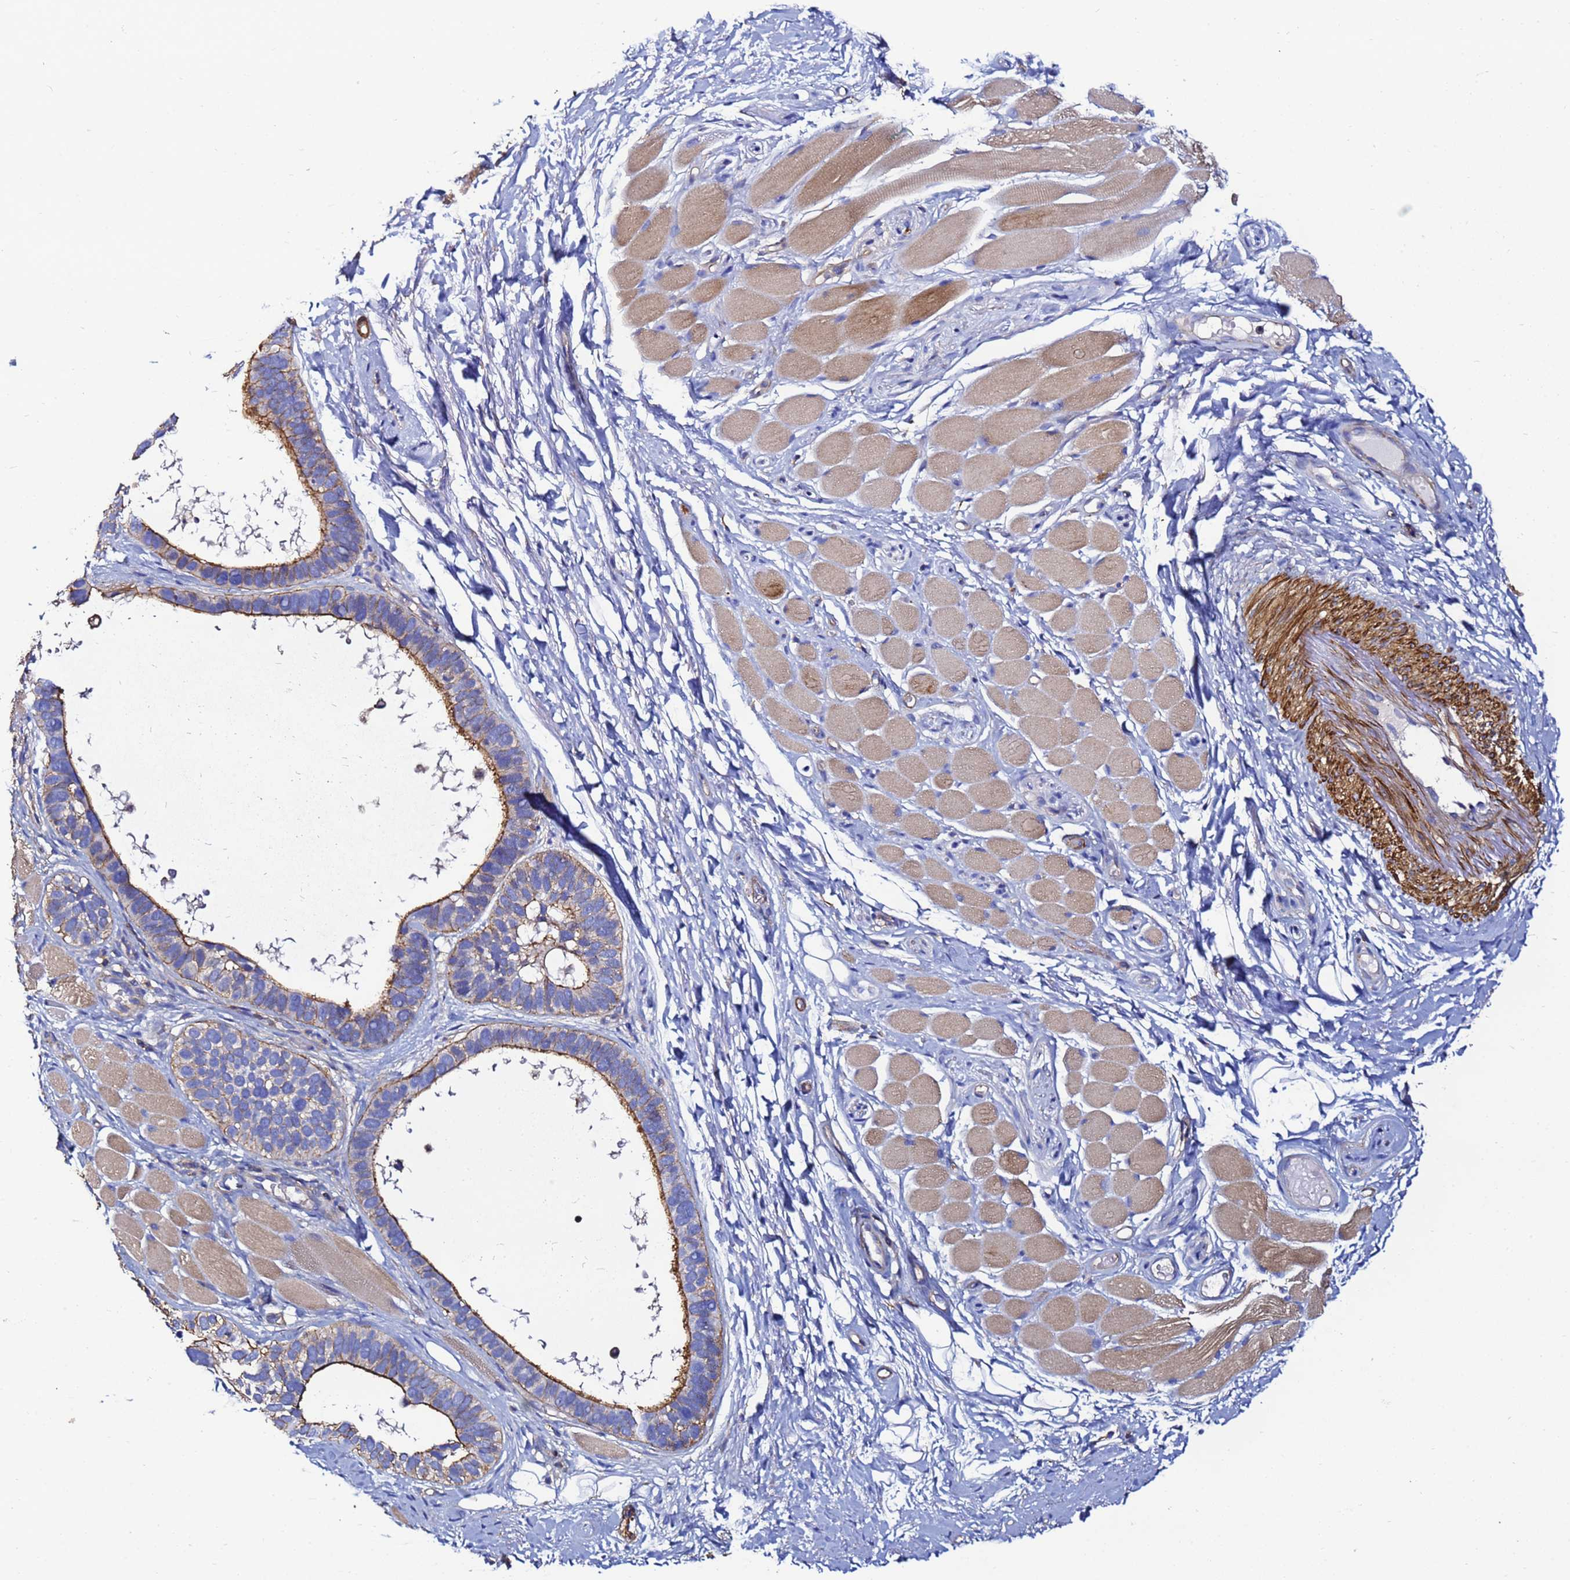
{"staining": {"intensity": "strong", "quantity": ">75%", "location": "cytoplasmic/membranous"}, "tissue": "skin cancer", "cell_type": "Tumor cells", "image_type": "cancer", "snomed": [{"axis": "morphology", "description": "Basal cell carcinoma"}, {"axis": "topography", "description": "Skin"}], "caption": "This image exhibits skin basal cell carcinoma stained with immunohistochemistry to label a protein in brown. The cytoplasmic/membranous of tumor cells show strong positivity for the protein. Nuclei are counter-stained blue.", "gene": "ACTB", "patient": {"sex": "male", "age": 62}}